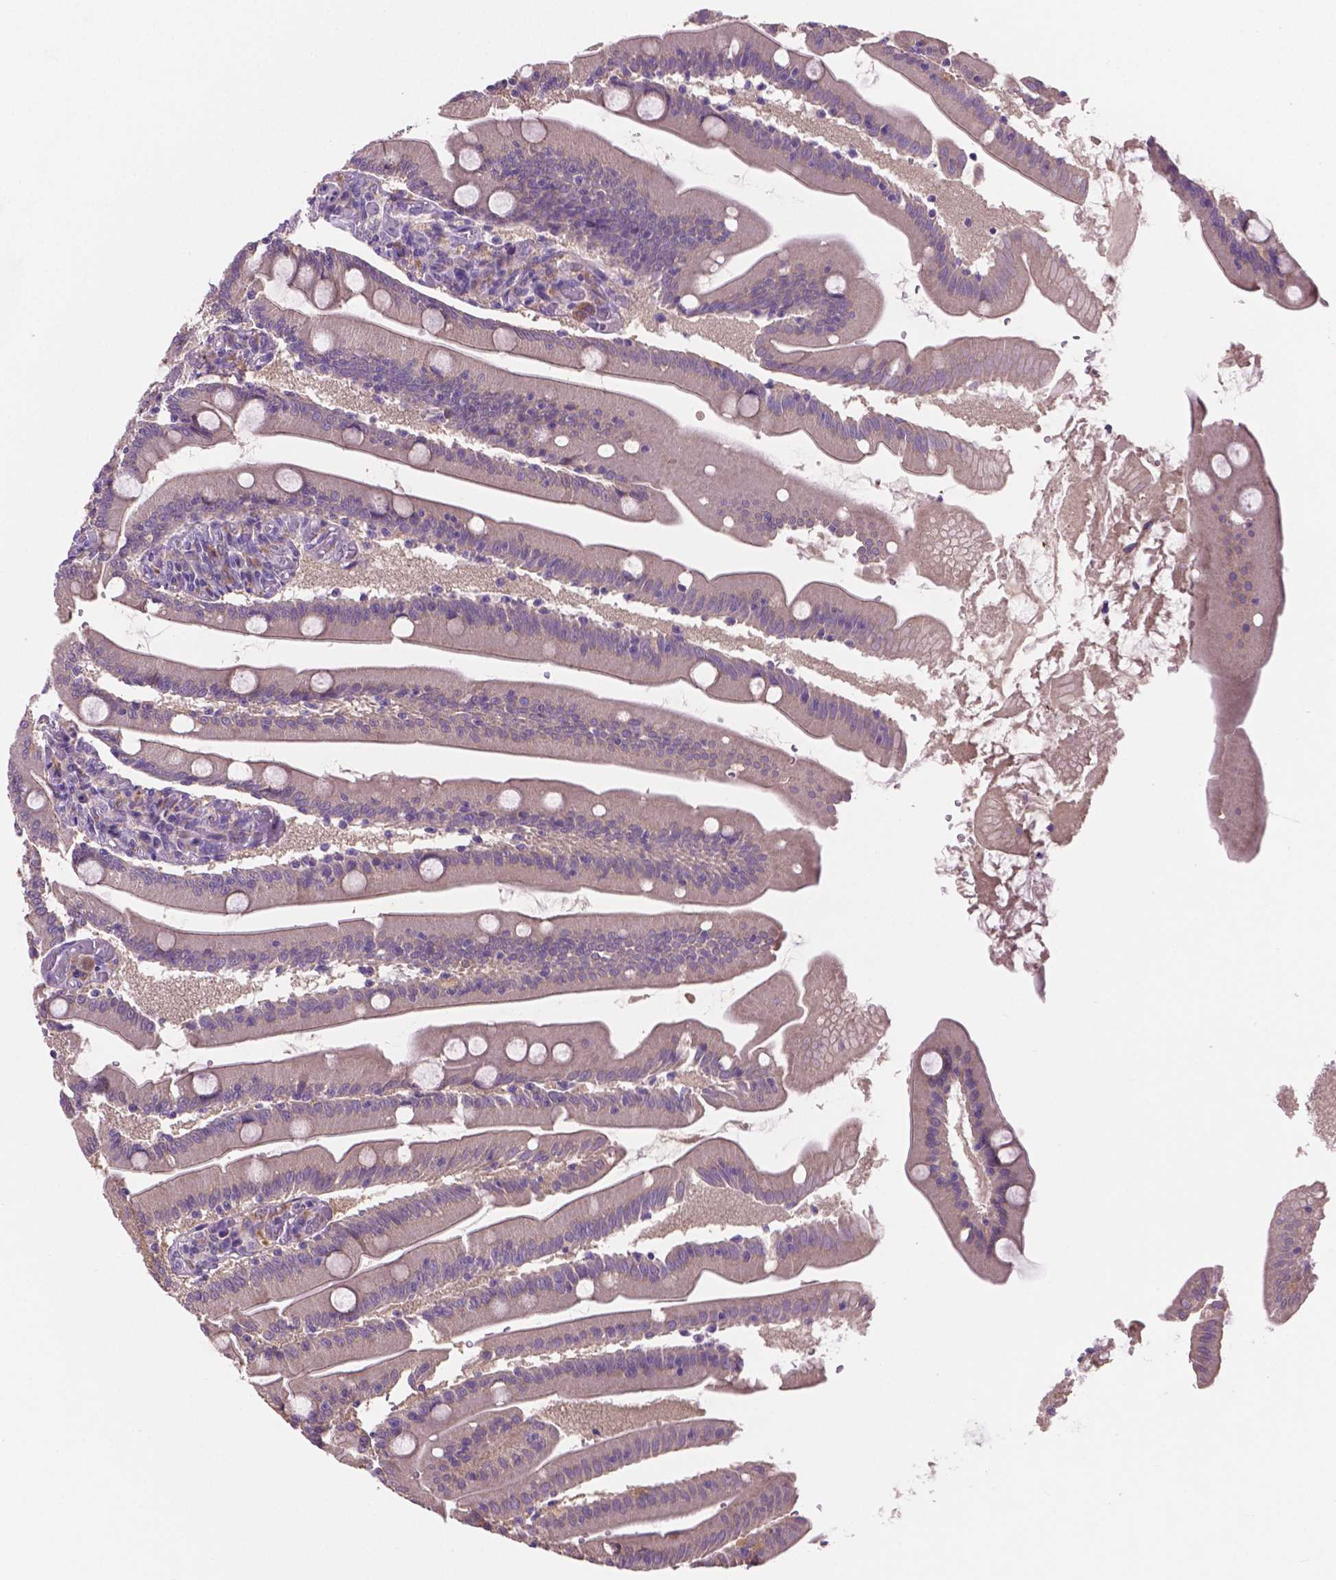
{"staining": {"intensity": "weak", "quantity": "25%-75%", "location": "cytoplasmic/membranous"}, "tissue": "small intestine", "cell_type": "Glandular cells", "image_type": "normal", "snomed": [{"axis": "morphology", "description": "Normal tissue, NOS"}, {"axis": "topography", "description": "Small intestine"}], "caption": "IHC (DAB (3,3'-diaminobenzidine)) staining of normal small intestine shows weak cytoplasmic/membranous protein expression in about 25%-75% of glandular cells. The protein is shown in brown color, while the nuclei are stained blue.", "gene": "CDH7", "patient": {"sex": "male", "age": 37}}